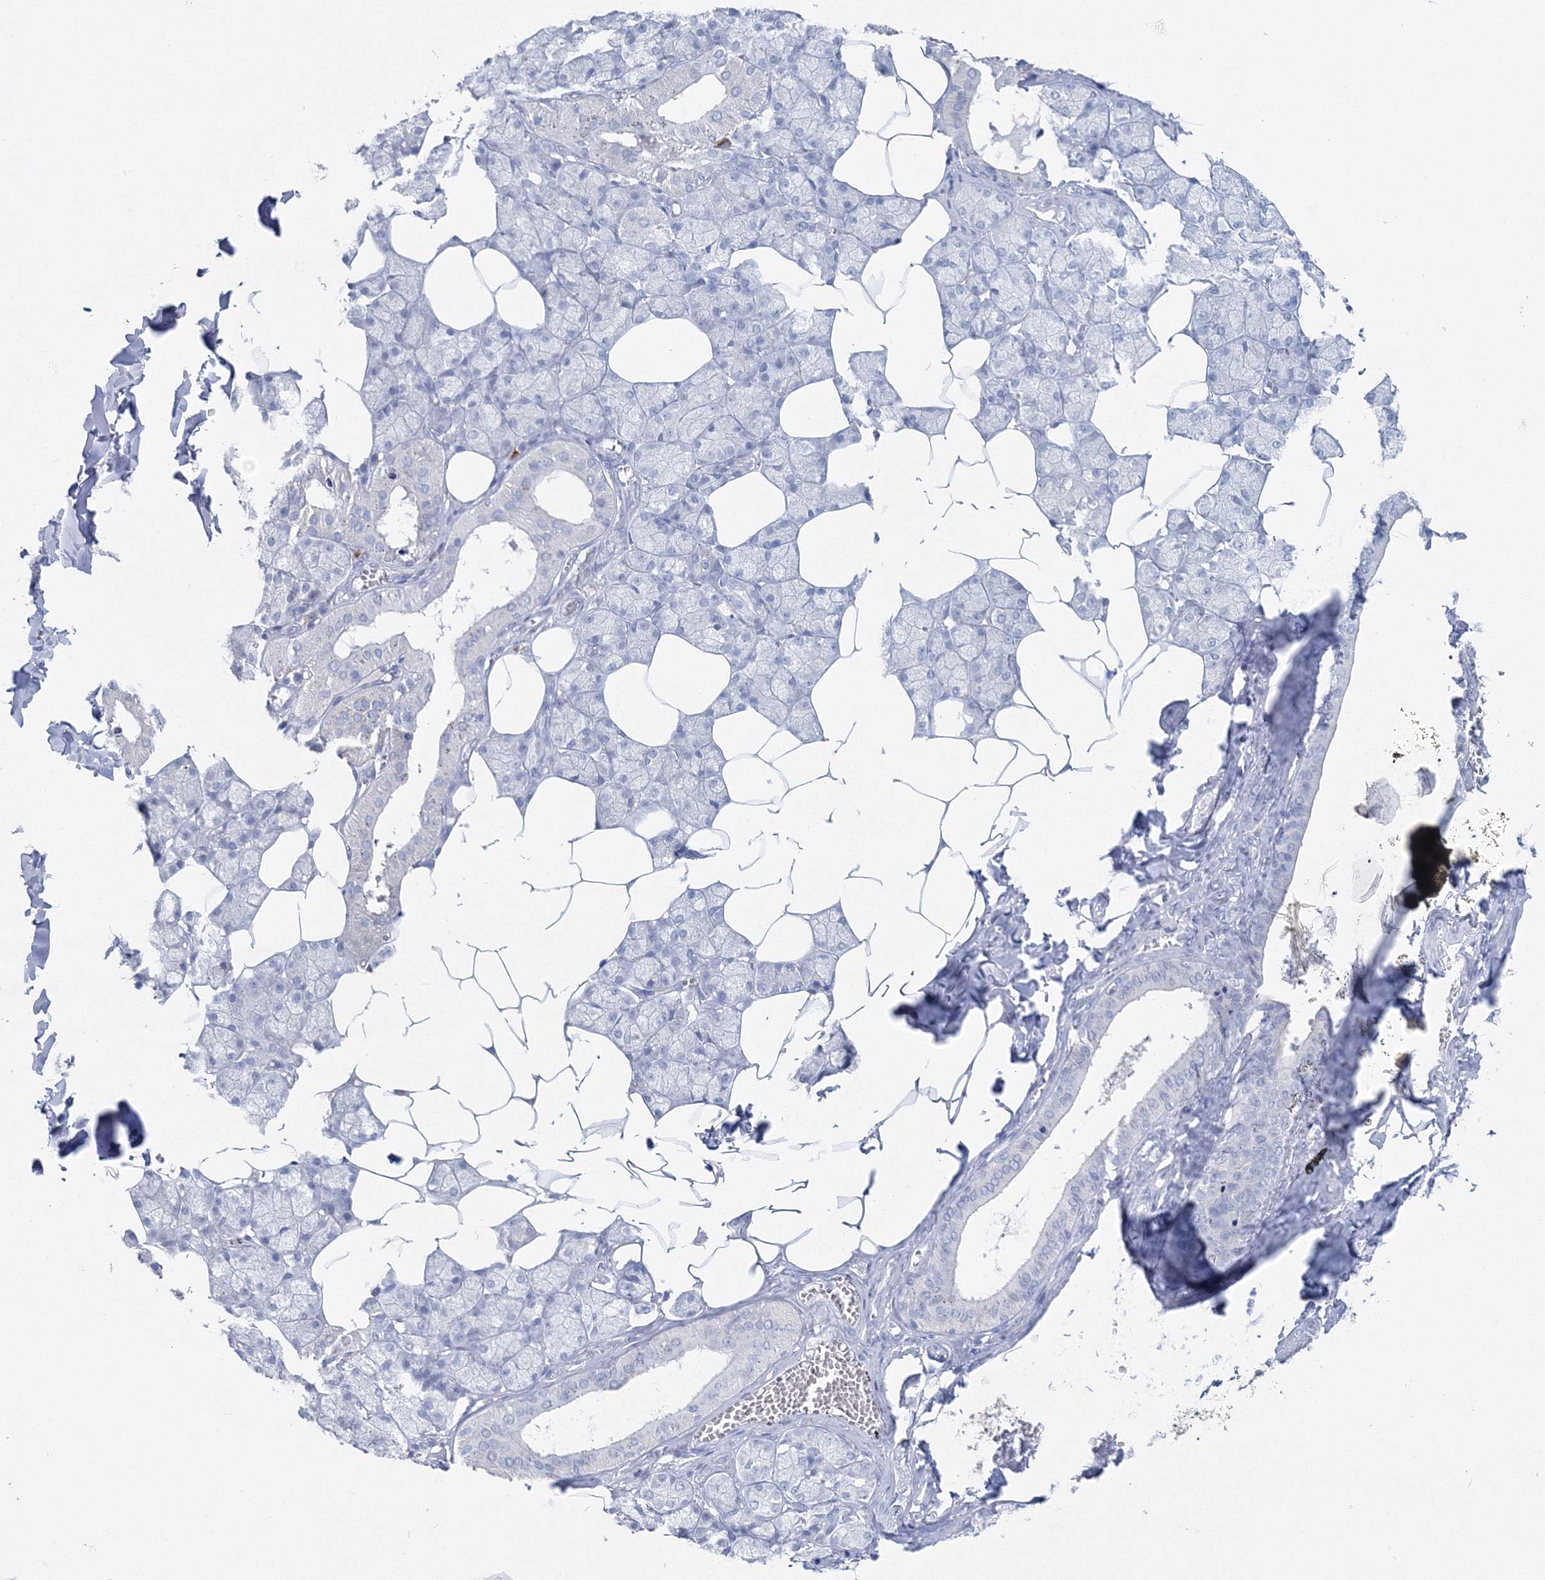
{"staining": {"intensity": "negative", "quantity": "none", "location": "none"}, "tissue": "salivary gland", "cell_type": "Glandular cells", "image_type": "normal", "snomed": [{"axis": "morphology", "description": "Normal tissue, NOS"}, {"axis": "topography", "description": "Salivary gland"}], "caption": "Photomicrograph shows no protein staining in glandular cells of benign salivary gland. Brightfield microscopy of immunohistochemistry stained with DAB (brown) and hematoxylin (blue), captured at high magnification.", "gene": "GCKR", "patient": {"sex": "male", "age": 62}}